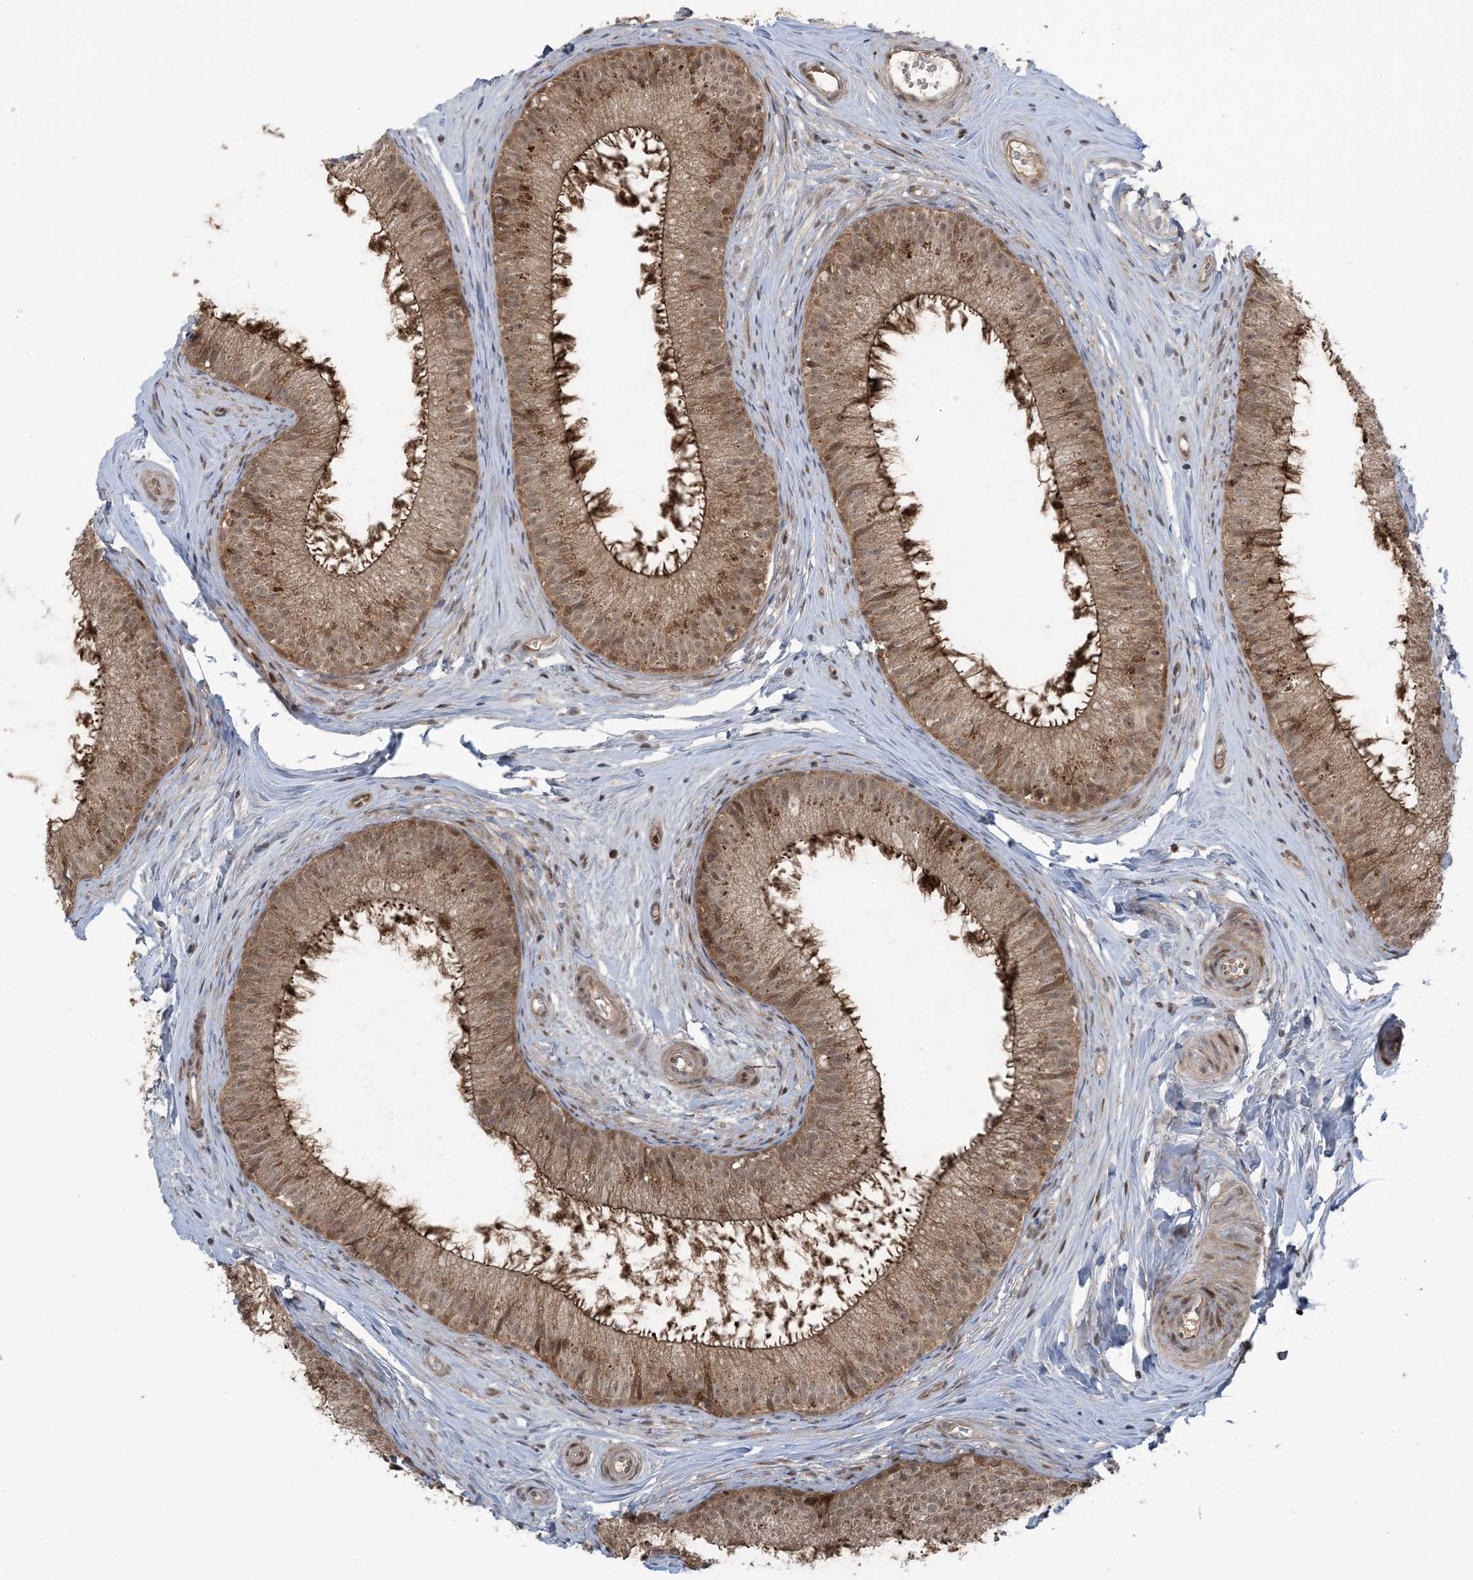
{"staining": {"intensity": "strong", "quantity": "25%-75%", "location": "cytoplasmic/membranous,nuclear"}, "tissue": "epididymis", "cell_type": "Glandular cells", "image_type": "normal", "snomed": [{"axis": "morphology", "description": "Normal tissue, NOS"}, {"axis": "topography", "description": "Epididymis"}], "caption": "Protein expression analysis of benign human epididymis reveals strong cytoplasmic/membranous,nuclear expression in about 25%-75% of glandular cells. The protein is stained brown, and the nuclei are stained in blue (DAB IHC with brightfield microscopy, high magnification).", "gene": "PHLDB2", "patient": {"sex": "male", "age": 34}}